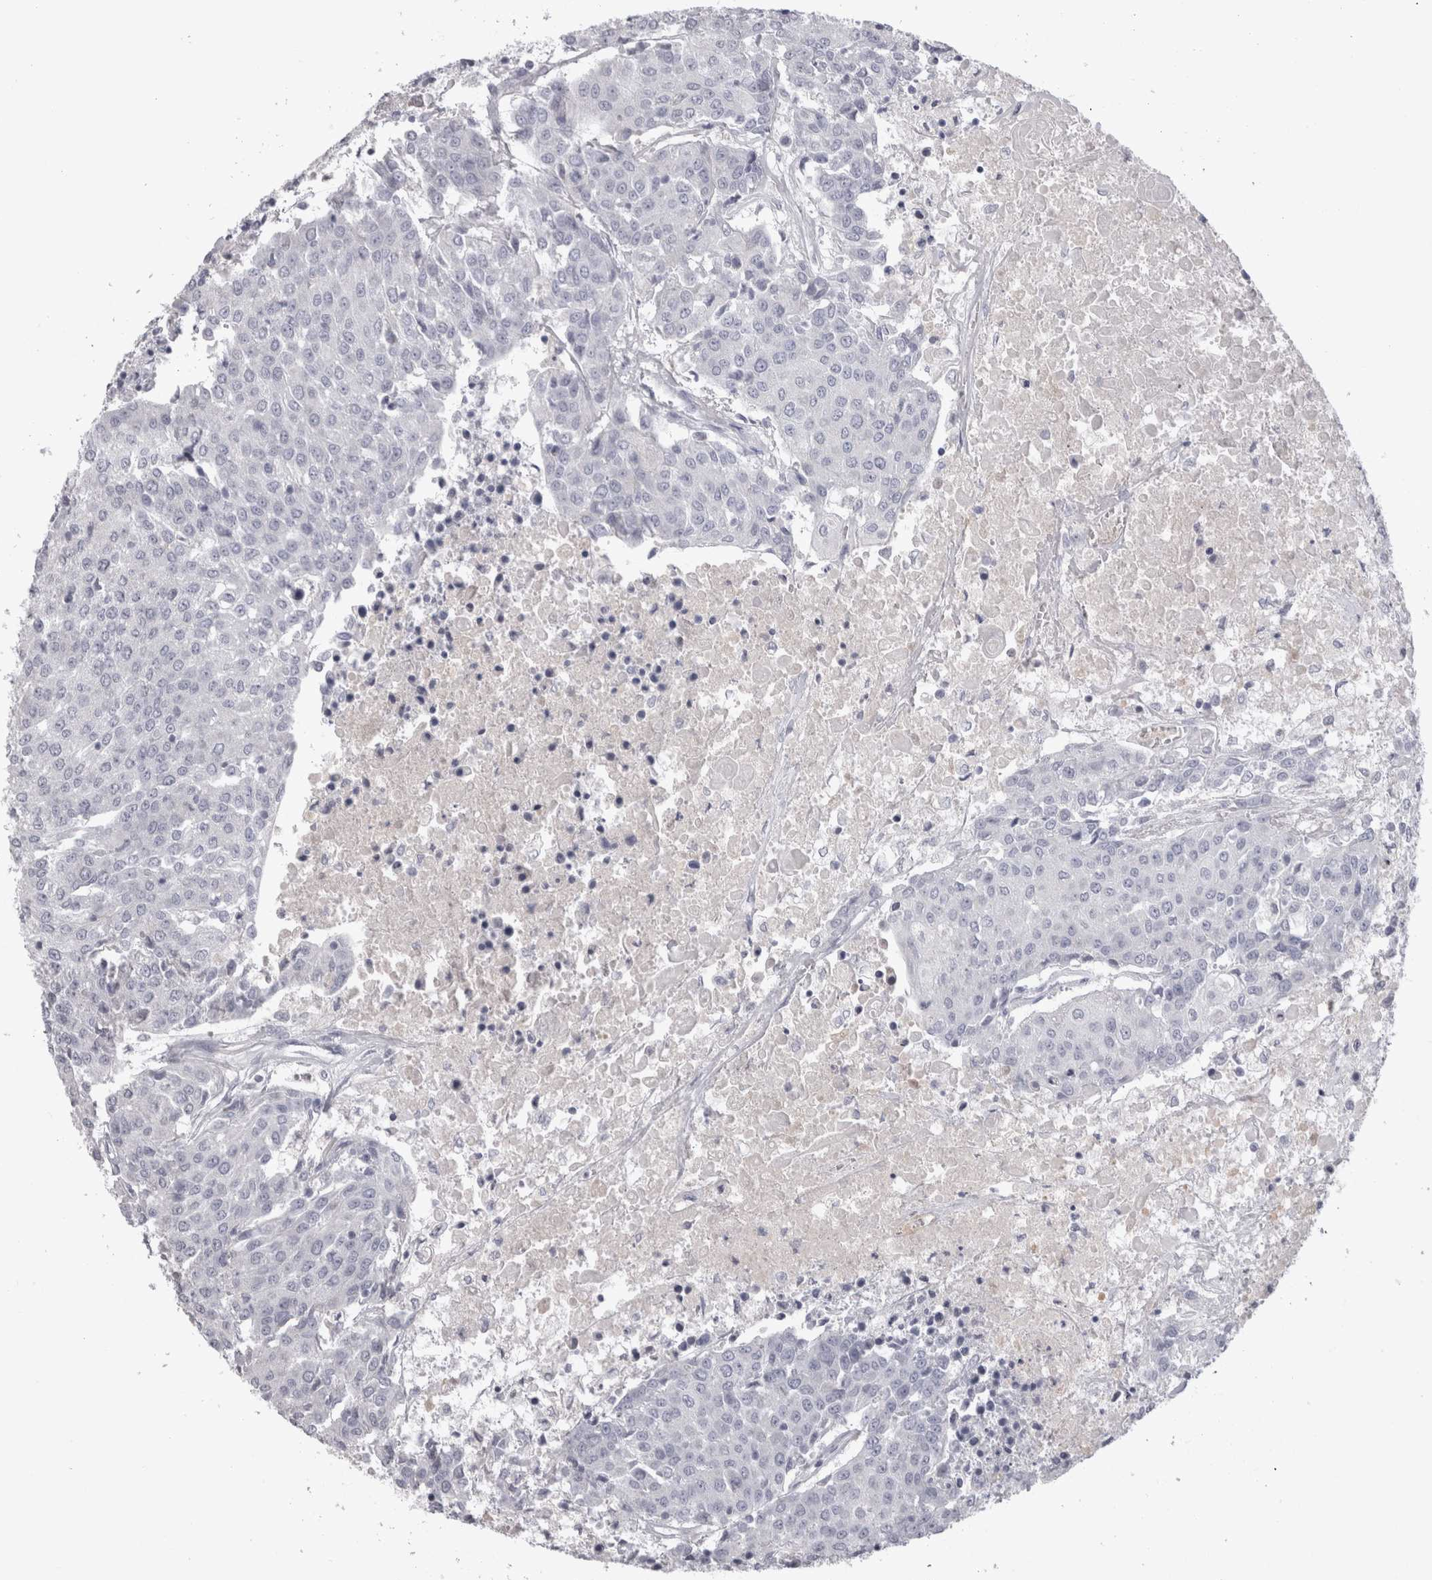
{"staining": {"intensity": "negative", "quantity": "none", "location": "none"}, "tissue": "urothelial cancer", "cell_type": "Tumor cells", "image_type": "cancer", "snomed": [{"axis": "morphology", "description": "Urothelial carcinoma, High grade"}, {"axis": "topography", "description": "Urinary bladder"}], "caption": "Immunohistochemistry (IHC) of urothelial carcinoma (high-grade) exhibits no staining in tumor cells.", "gene": "ADAM2", "patient": {"sex": "female", "age": 85}}